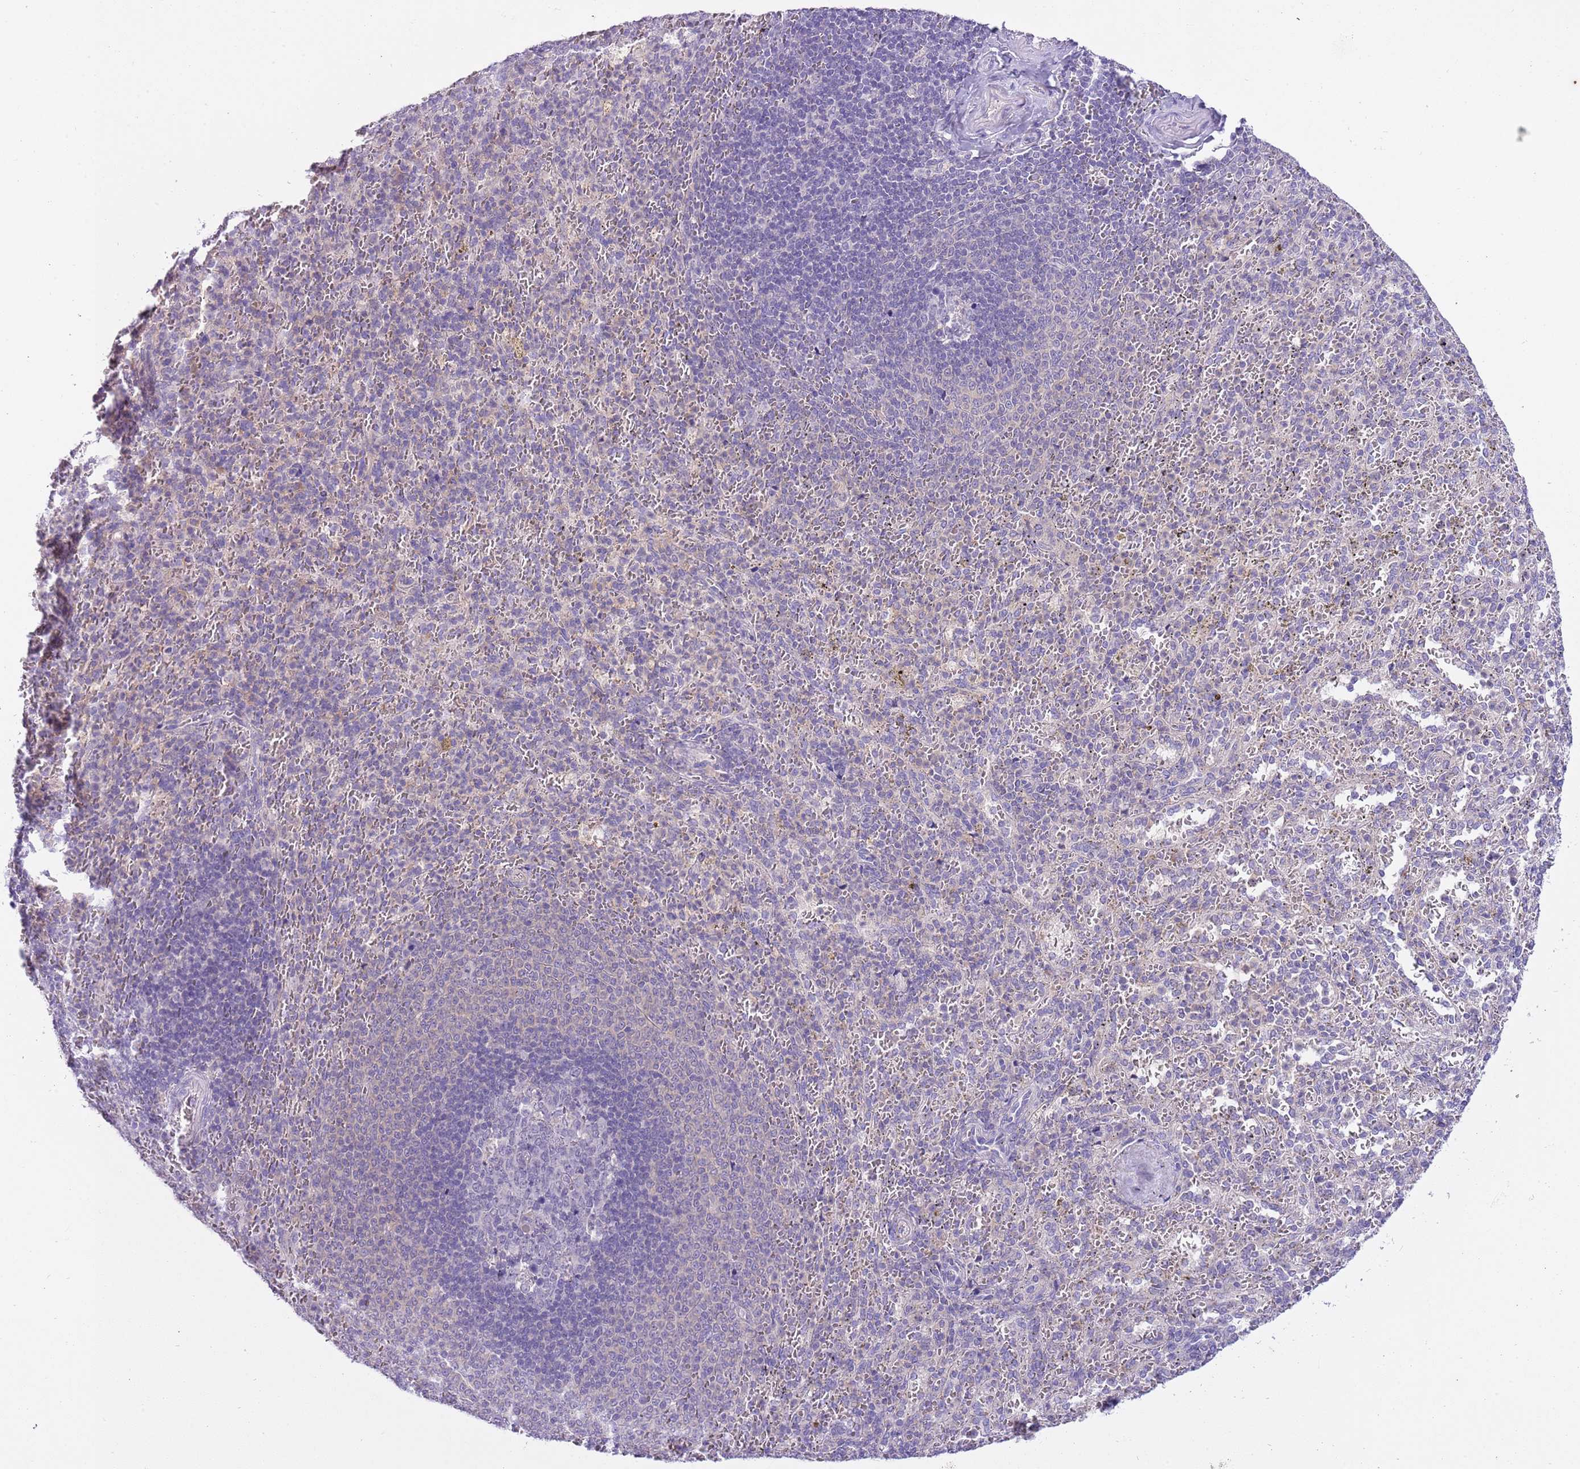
{"staining": {"intensity": "negative", "quantity": "none", "location": "none"}, "tissue": "spleen", "cell_type": "Cells in red pulp", "image_type": "normal", "snomed": [{"axis": "morphology", "description": "Normal tissue, NOS"}, {"axis": "topography", "description": "Spleen"}], "caption": "This is an IHC photomicrograph of unremarkable human spleen. There is no positivity in cells in red pulp.", "gene": "CFAP73", "patient": {"sex": "female", "age": 21}}